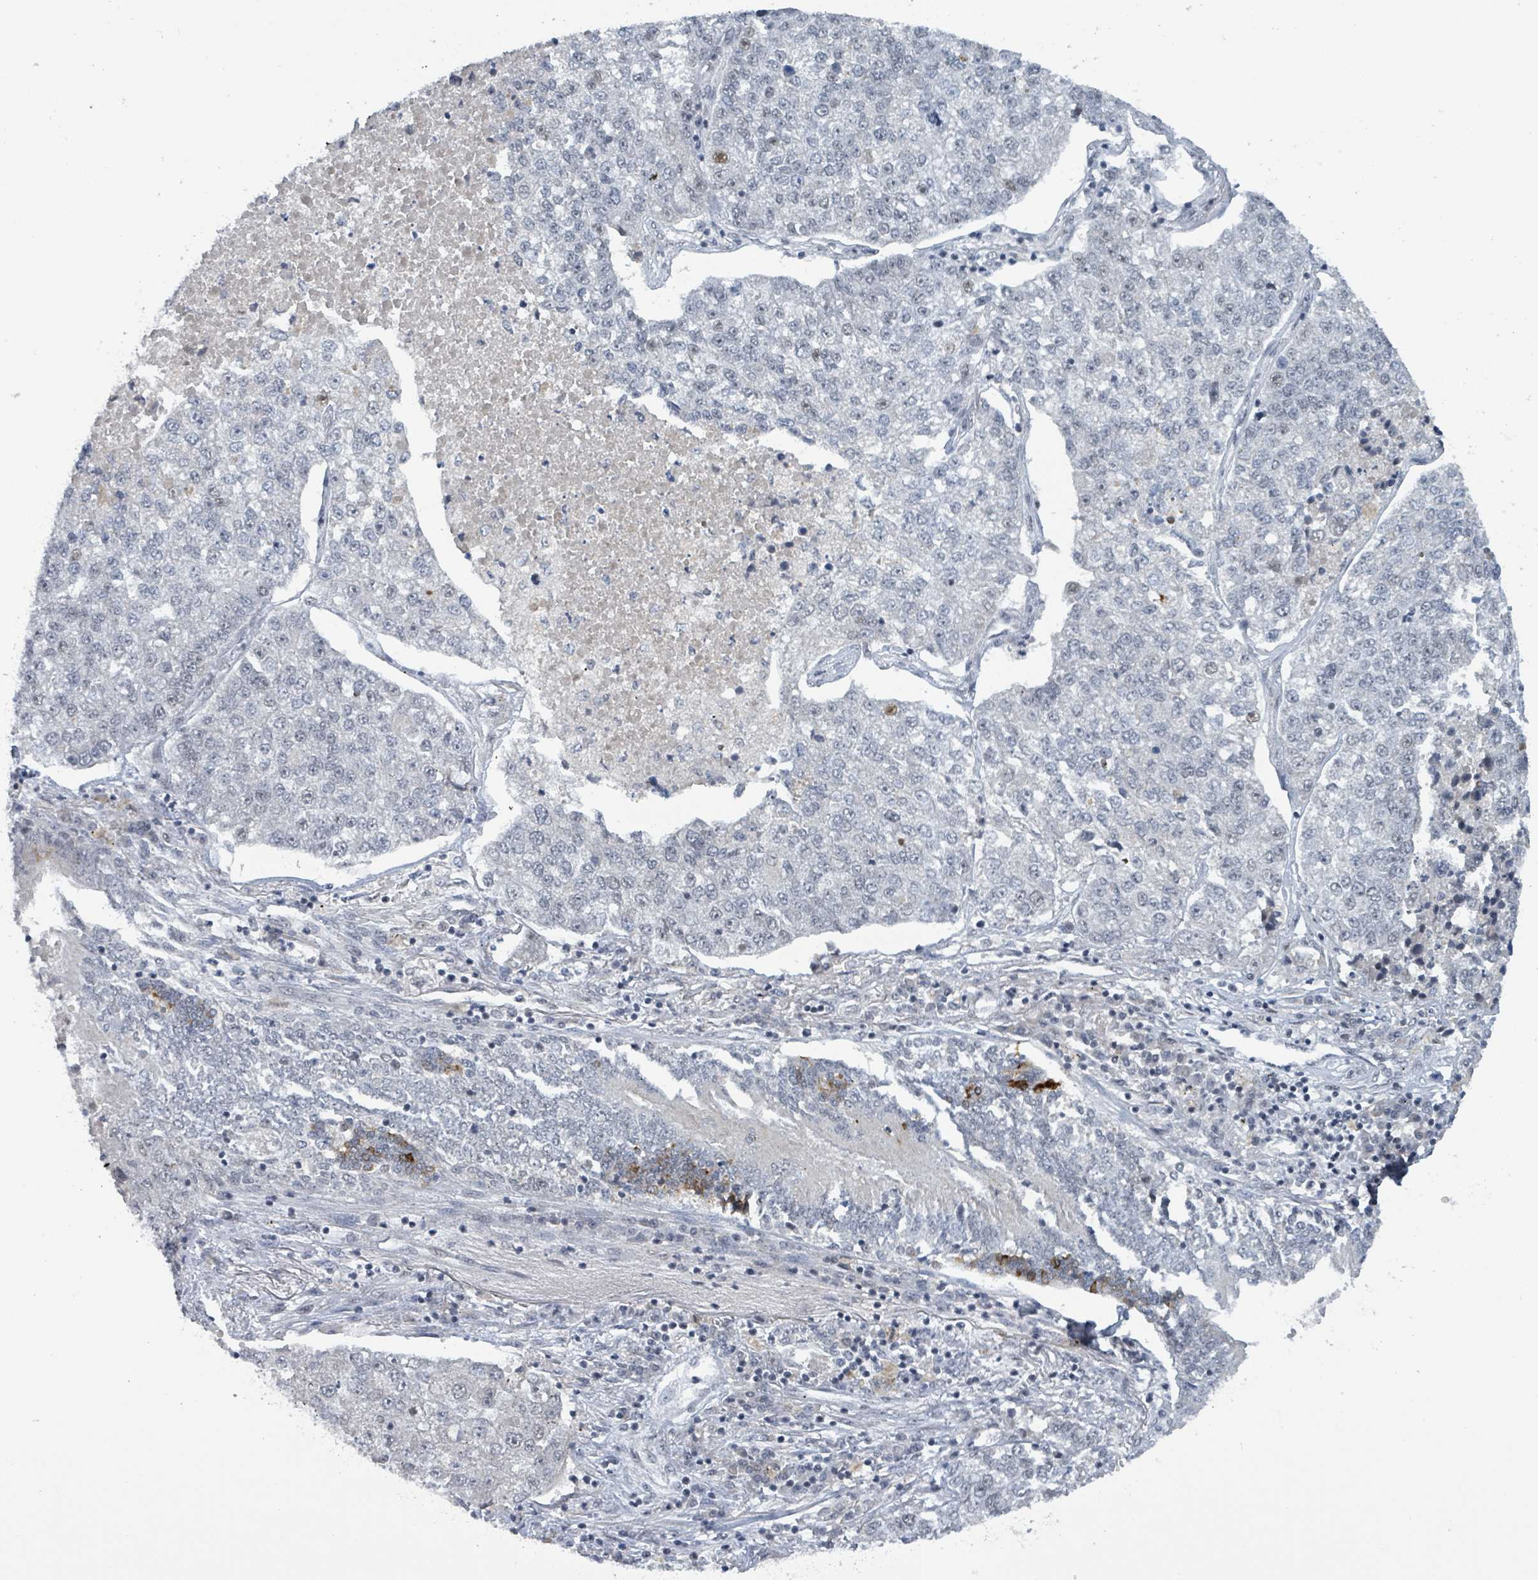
{"staining": {"intensity": "negative", "quantity": "none", "location": "none"}, "tissue": "lung cancer", "cell_type": "Tumor cells", "image_type": "cancer", "snomed": [{"axis": "morphology", "description": "Adenocarcinoma, NOS"}, {"axis": "topography", "description": "Lung"}], "caption": "The image shows no significant expression in tumor cells of adenocarcinoma (lung). Nuclei are stained in blue.", "gene": "BANP", "patient": {"sex": "male", "age": 49}}